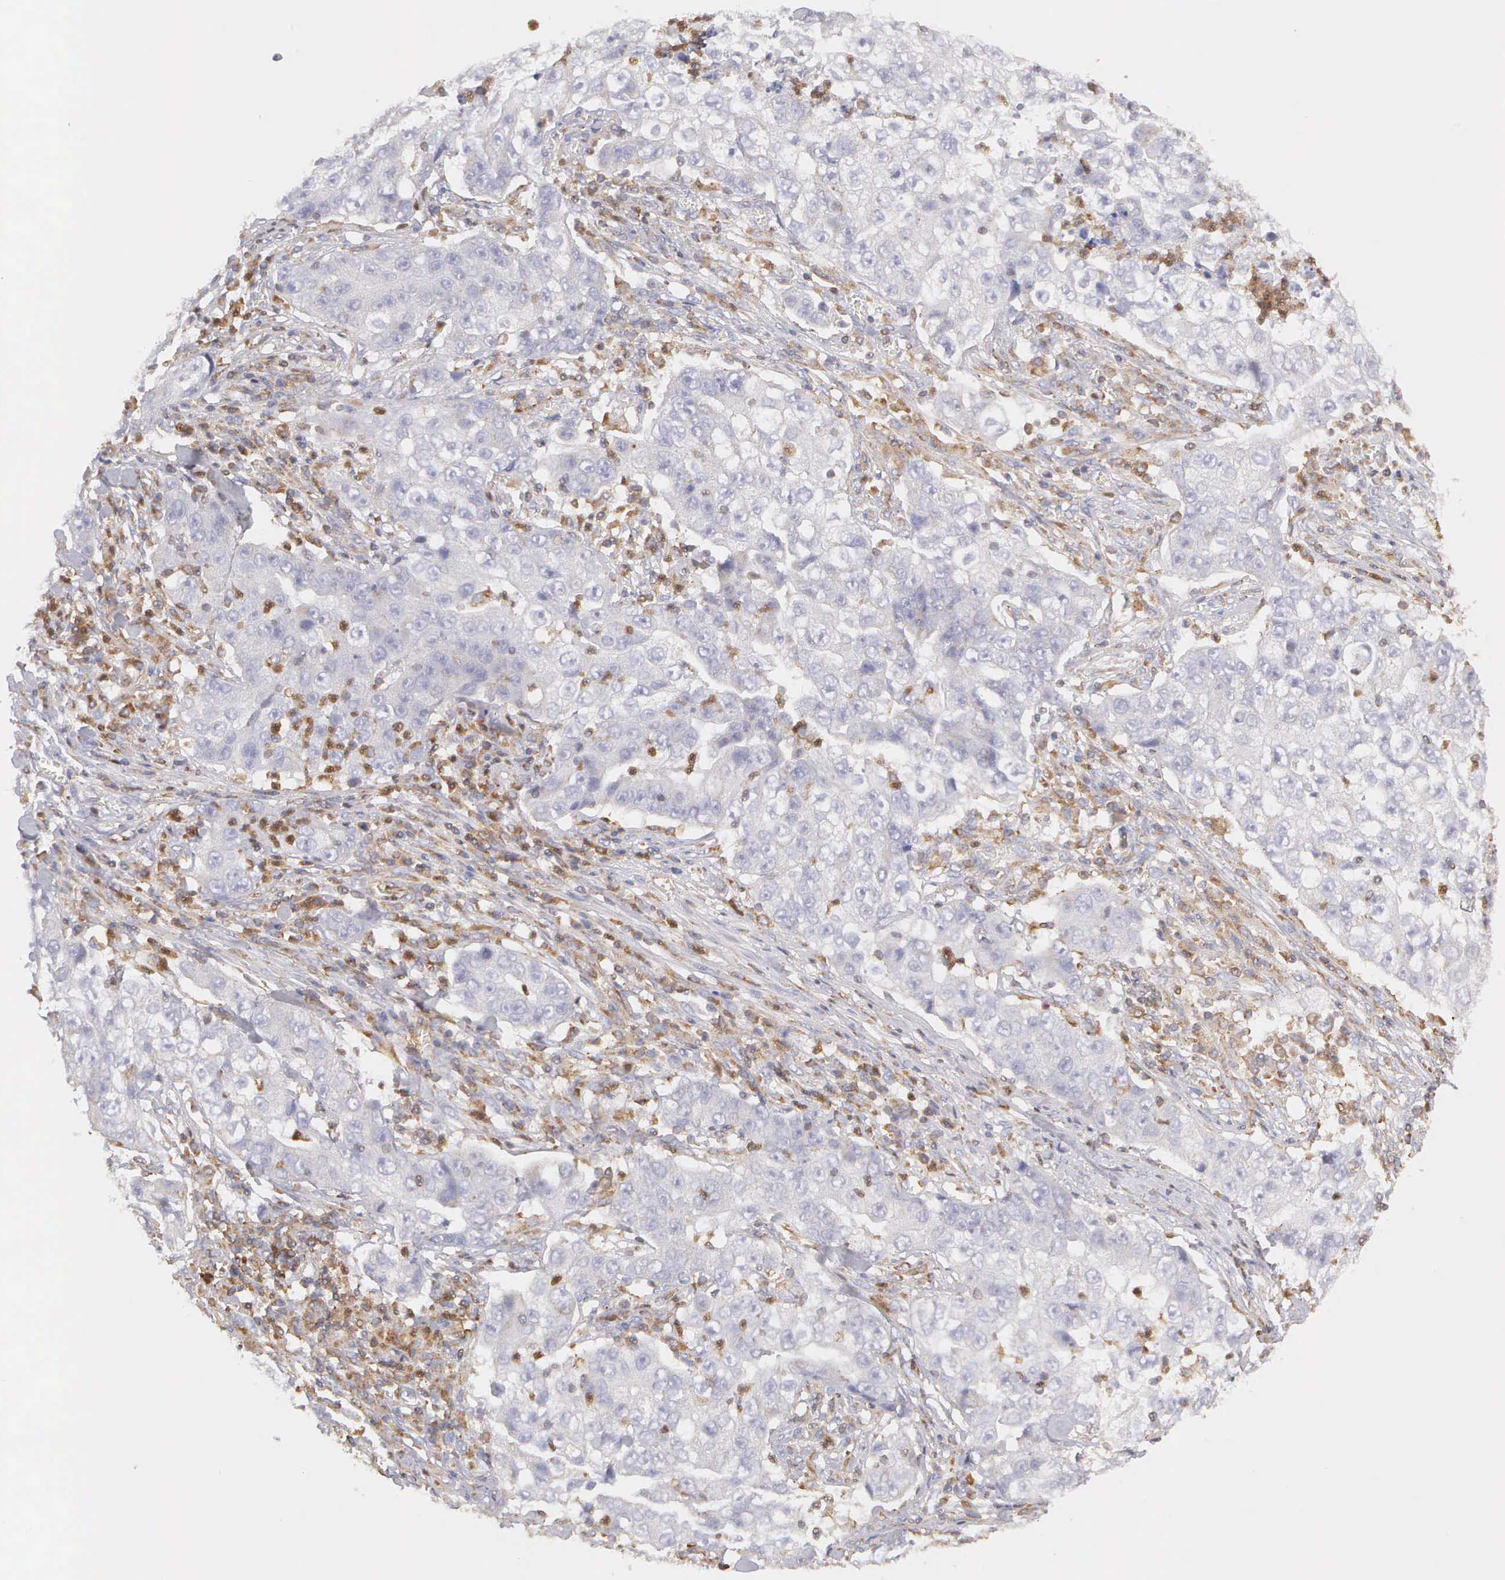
{"staining": {"intensity": "negative", "quantity": "none", "location": "none"}, "tissue": "lung cancer", "cell_type": "Tumor cells", "image_type": "cancer", "snomed": [{"axis": "morphology", "description": "Squamous cell carcinoma, NOS"}, {"axis": "topography", "description": "Lung"}], "caption": "Immunohistochemistry (IHC) micrograph of neoplastic tissue: human lung cancer (squamous cell carcinoma) stained with DAB (3,3'-diaminobenzidine) reveals no significant protein expression in tumor cells. (Immunohistochemistry (IHC), brightfield microscopy, high magnification).", "gene": "ARHGAP4", "patient": {"sex": "male", "age": 64}}